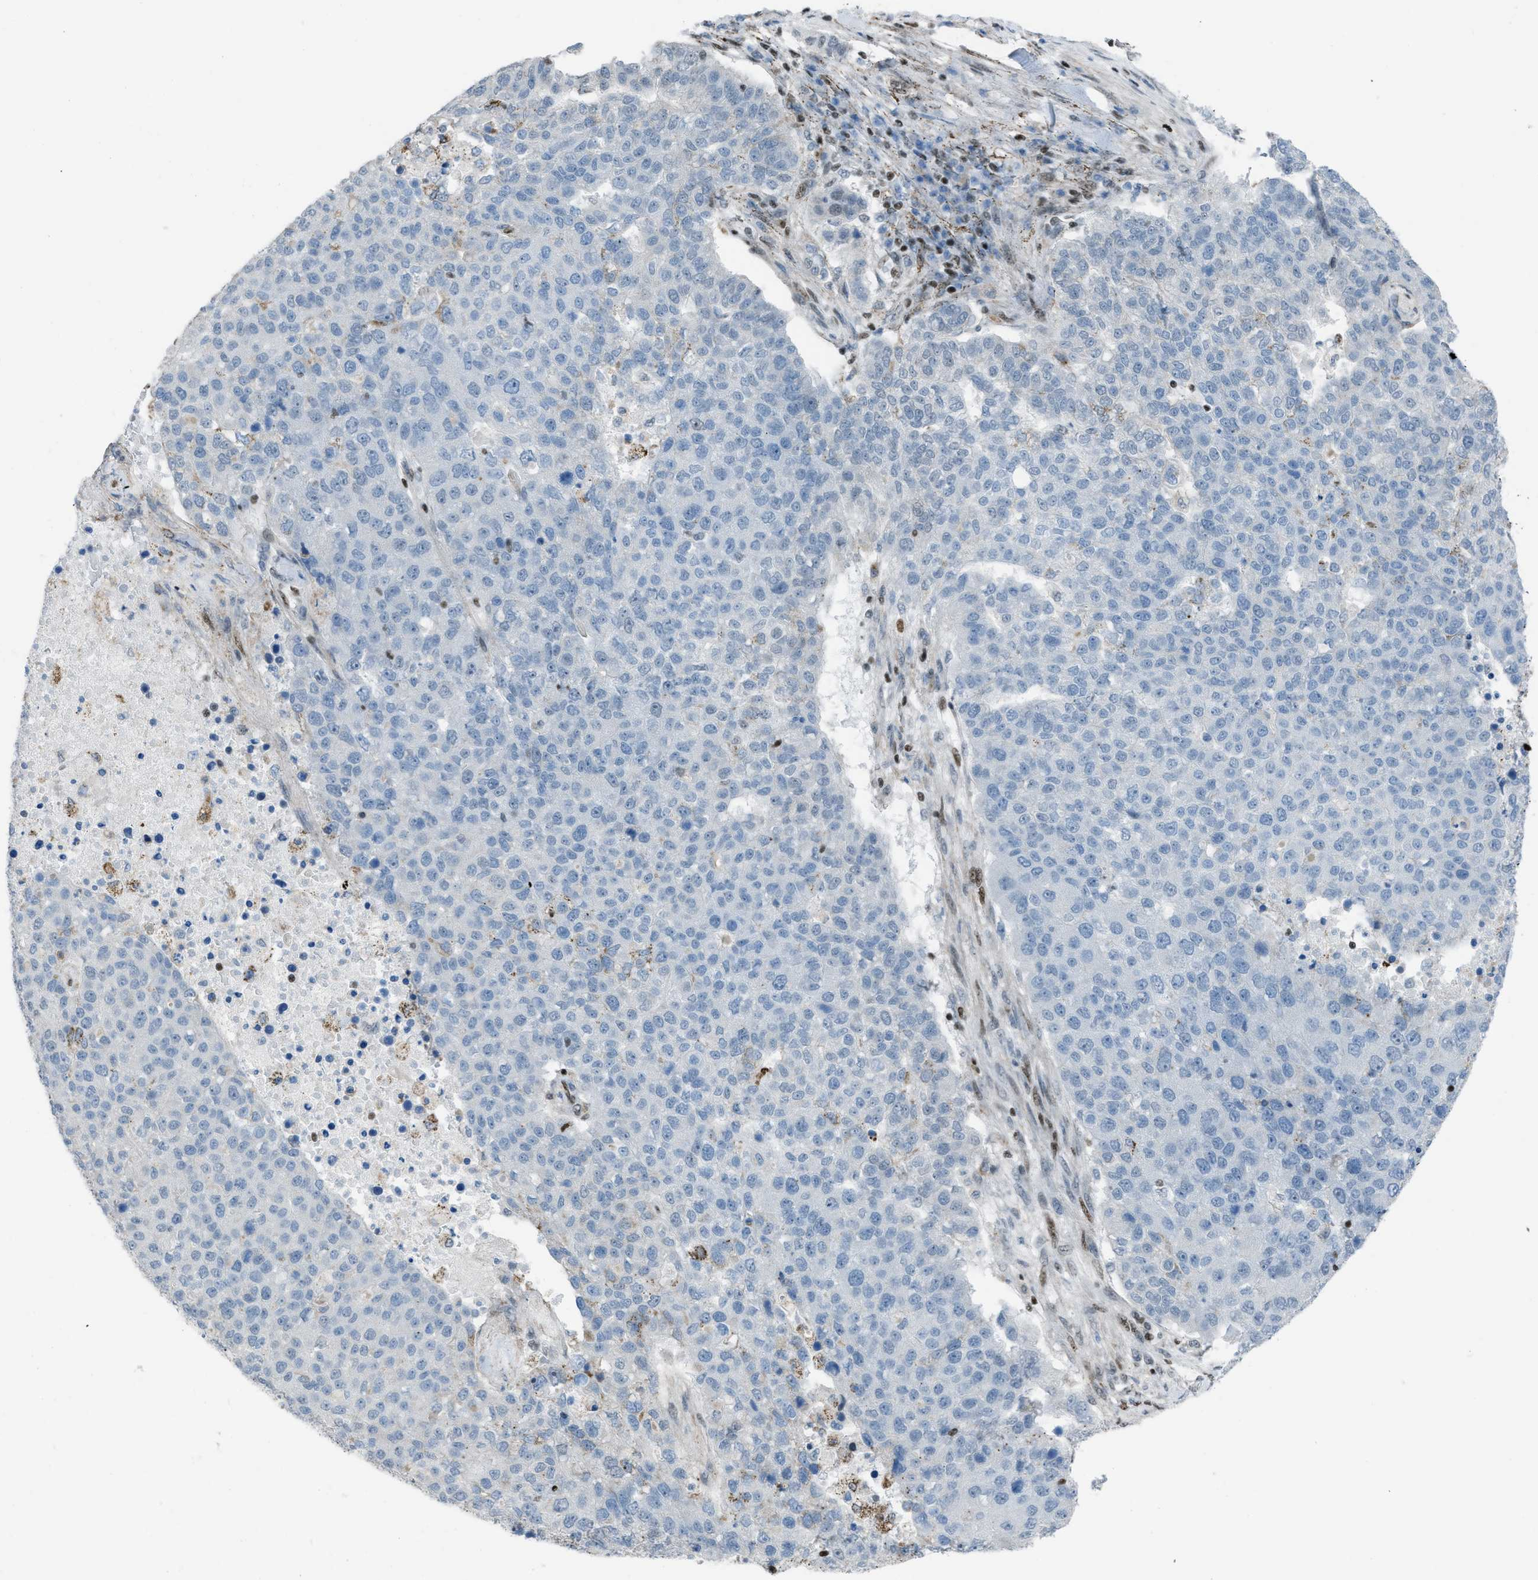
{"staining": {"intensity": "negative", "quantity": "none", "location": "none"}, "tissue": "pancreatic cancer", "cell_type": "Tumor cells", "image_type": "cancer", "snomed": [{"axis": "morphology", "description": "Adenocarcinoma, NOS"}, {"axis": "topography", "description": "Pancreas"}], "caption": "This is a micrograph of immunohistochemistry staining of pancreatic cancer, which shows no expression in tumor cells.", "gene": "SLFN5", "patient": {"sex": "female", "age": 61}}